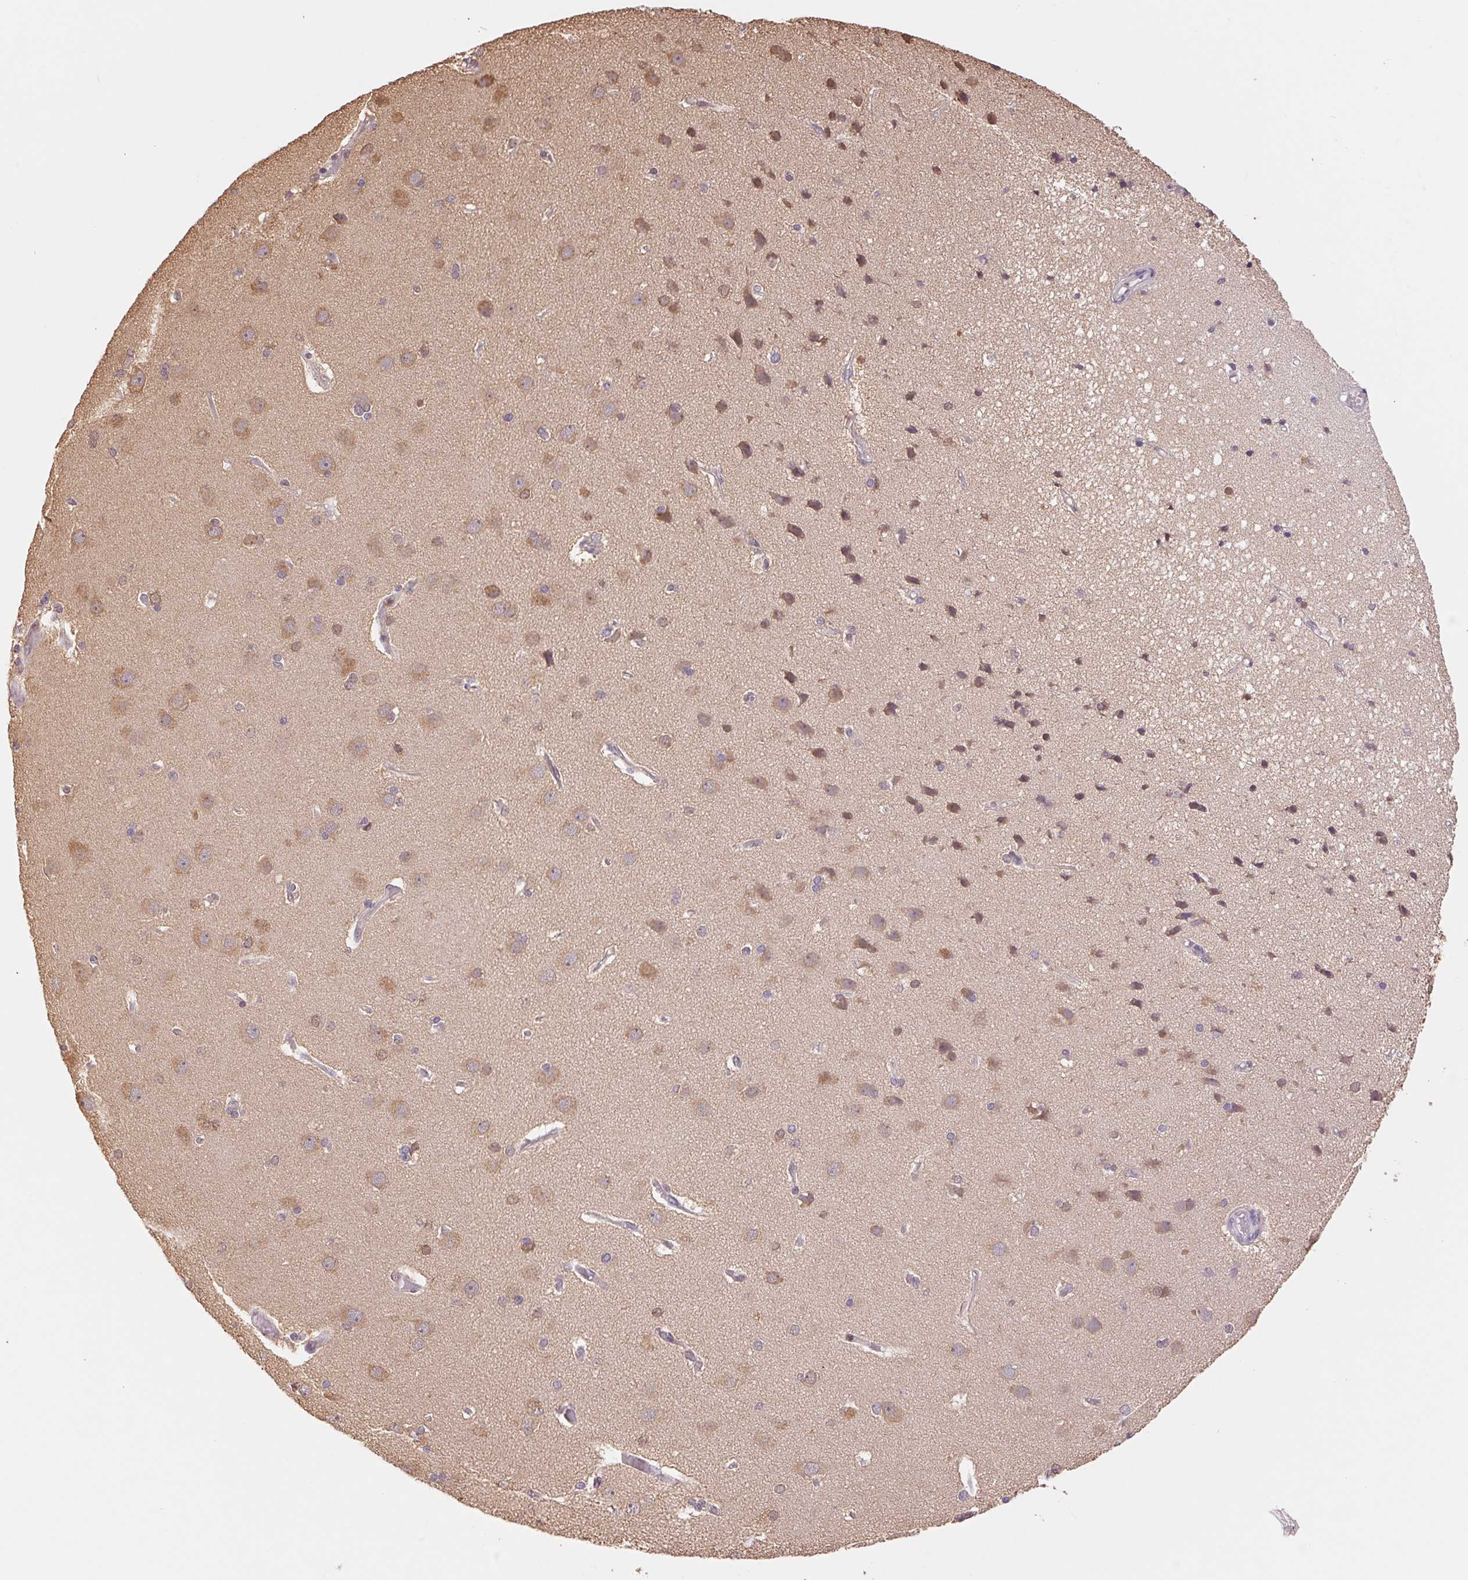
{"staining": {"intensity": "negative", "quantity": "none", "location": "none"}, "tissue": "cerebral cortex", "cell_type": "Endothelial cells", "image_type": "normal", "snomed": [{"axis": "morphology", "description": "Normal tissue, NOS"}, {"axis": "morphology", "description": "Glioma, malignant, High grade"}, {"axis": "topography", "description": "Cerebral cortex"}], "caption": "Immunohistochemistry image of unremarkable human cerebral cortex stained for a protein (brown), which shows no expression in endothelial cells. The staining is performed using DAB brown chromogen with nuclei counter-stained in using hematoxylin.", "gene": "CDC123", "patient": {"sex": "male", "age": 71}}